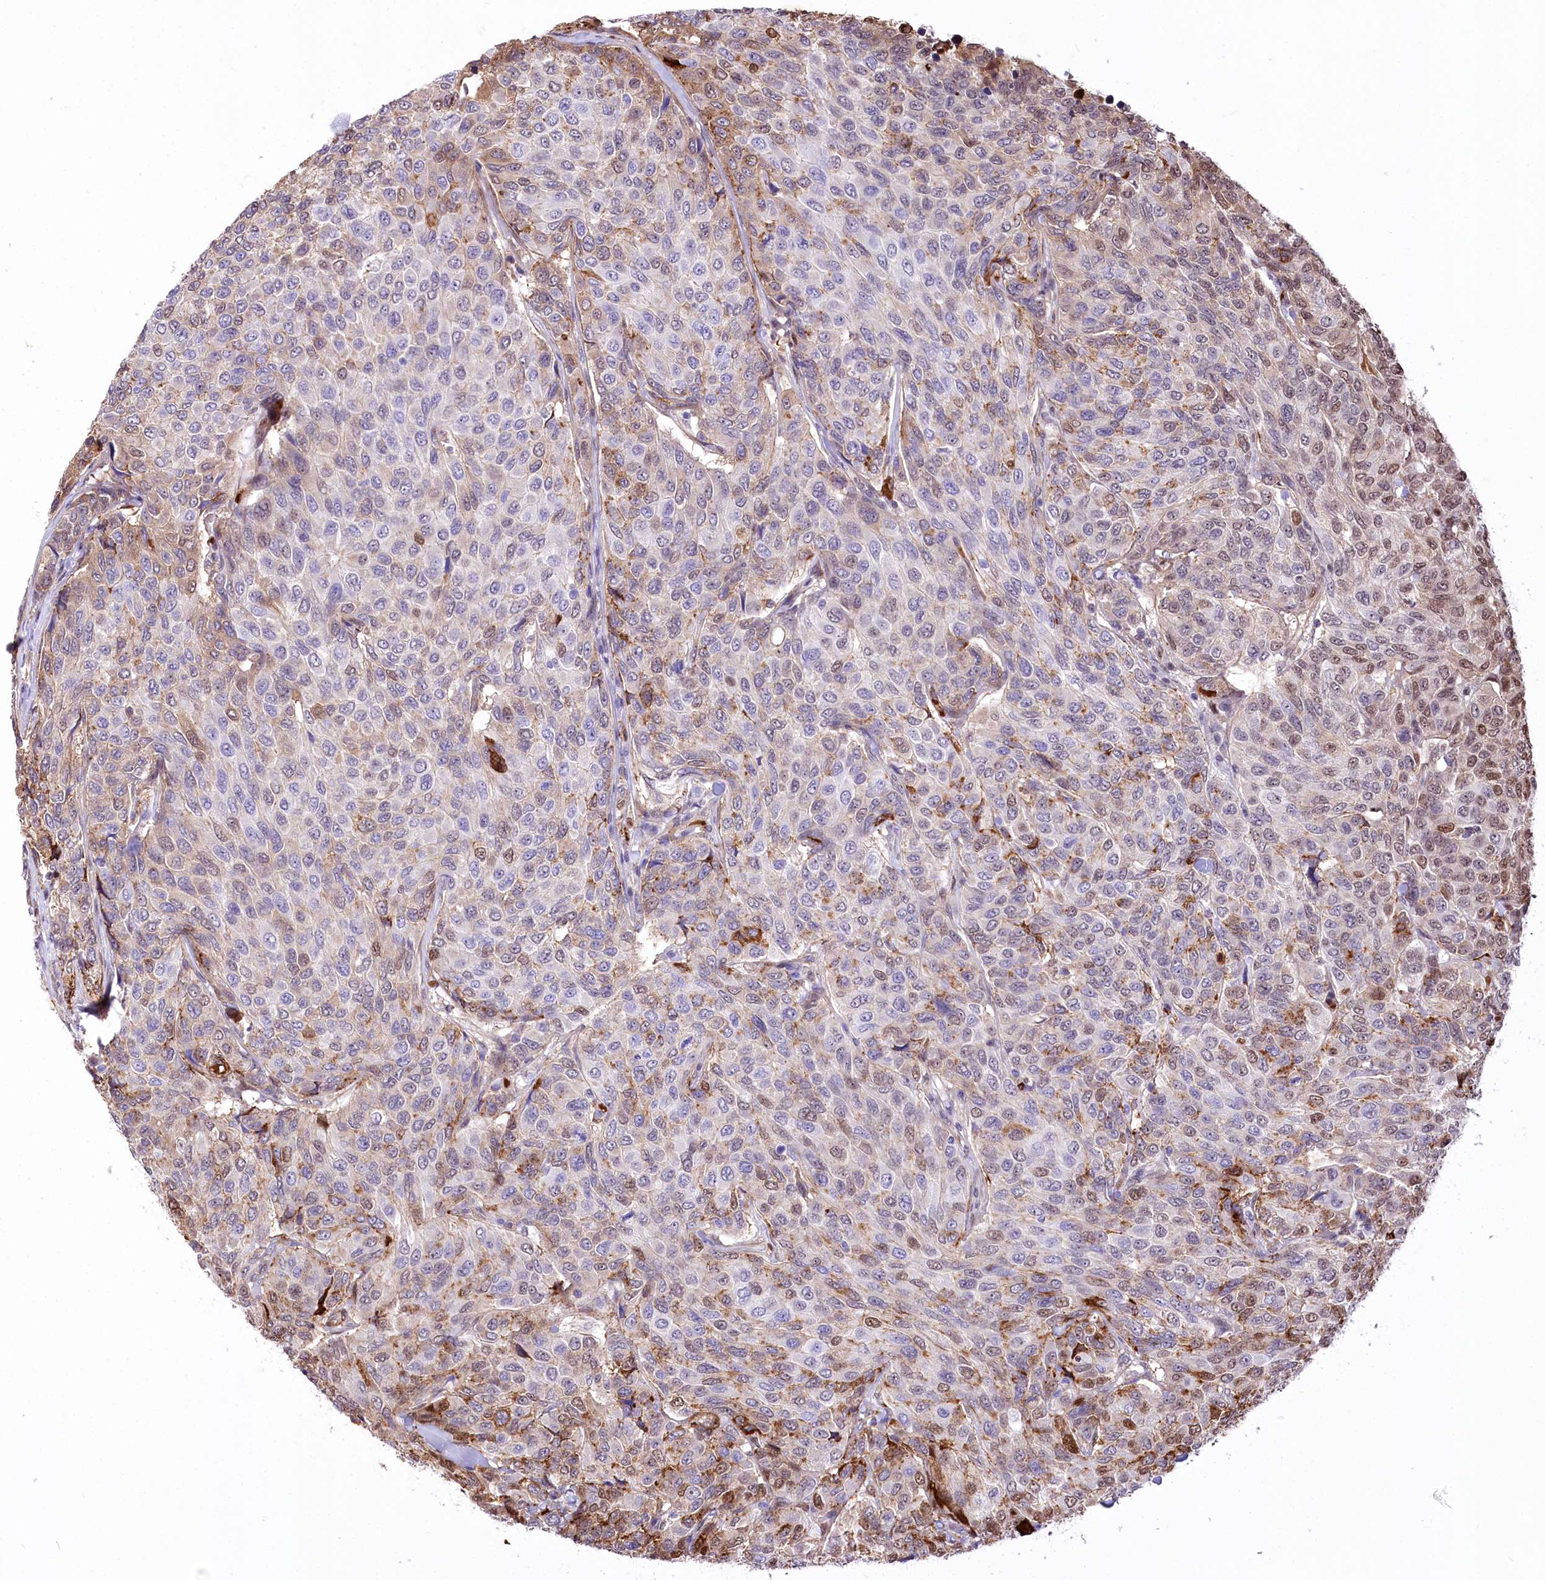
{"staining": {"intensity": "moderate", "quantity": "25%-75%", "location": "cytoplasmic/membranous,nuclear"}, "tissue": "breast cancer", "cell_type": "Tumor cells", "image_type": "cancer", "snomed": [{"axis": "morphology", "description": "Duct carcinoma"}, {"axis": "topography", "description": "Breast"}], "caption": "The image reveals staining of breast intraductal carcinoma, revealing moderate cytoplasmic/membranous and nuclear protein positivity (brown color) within tumor cells.", "gene": "PTMS", "patient": {"sex": "female", "age": 55}}